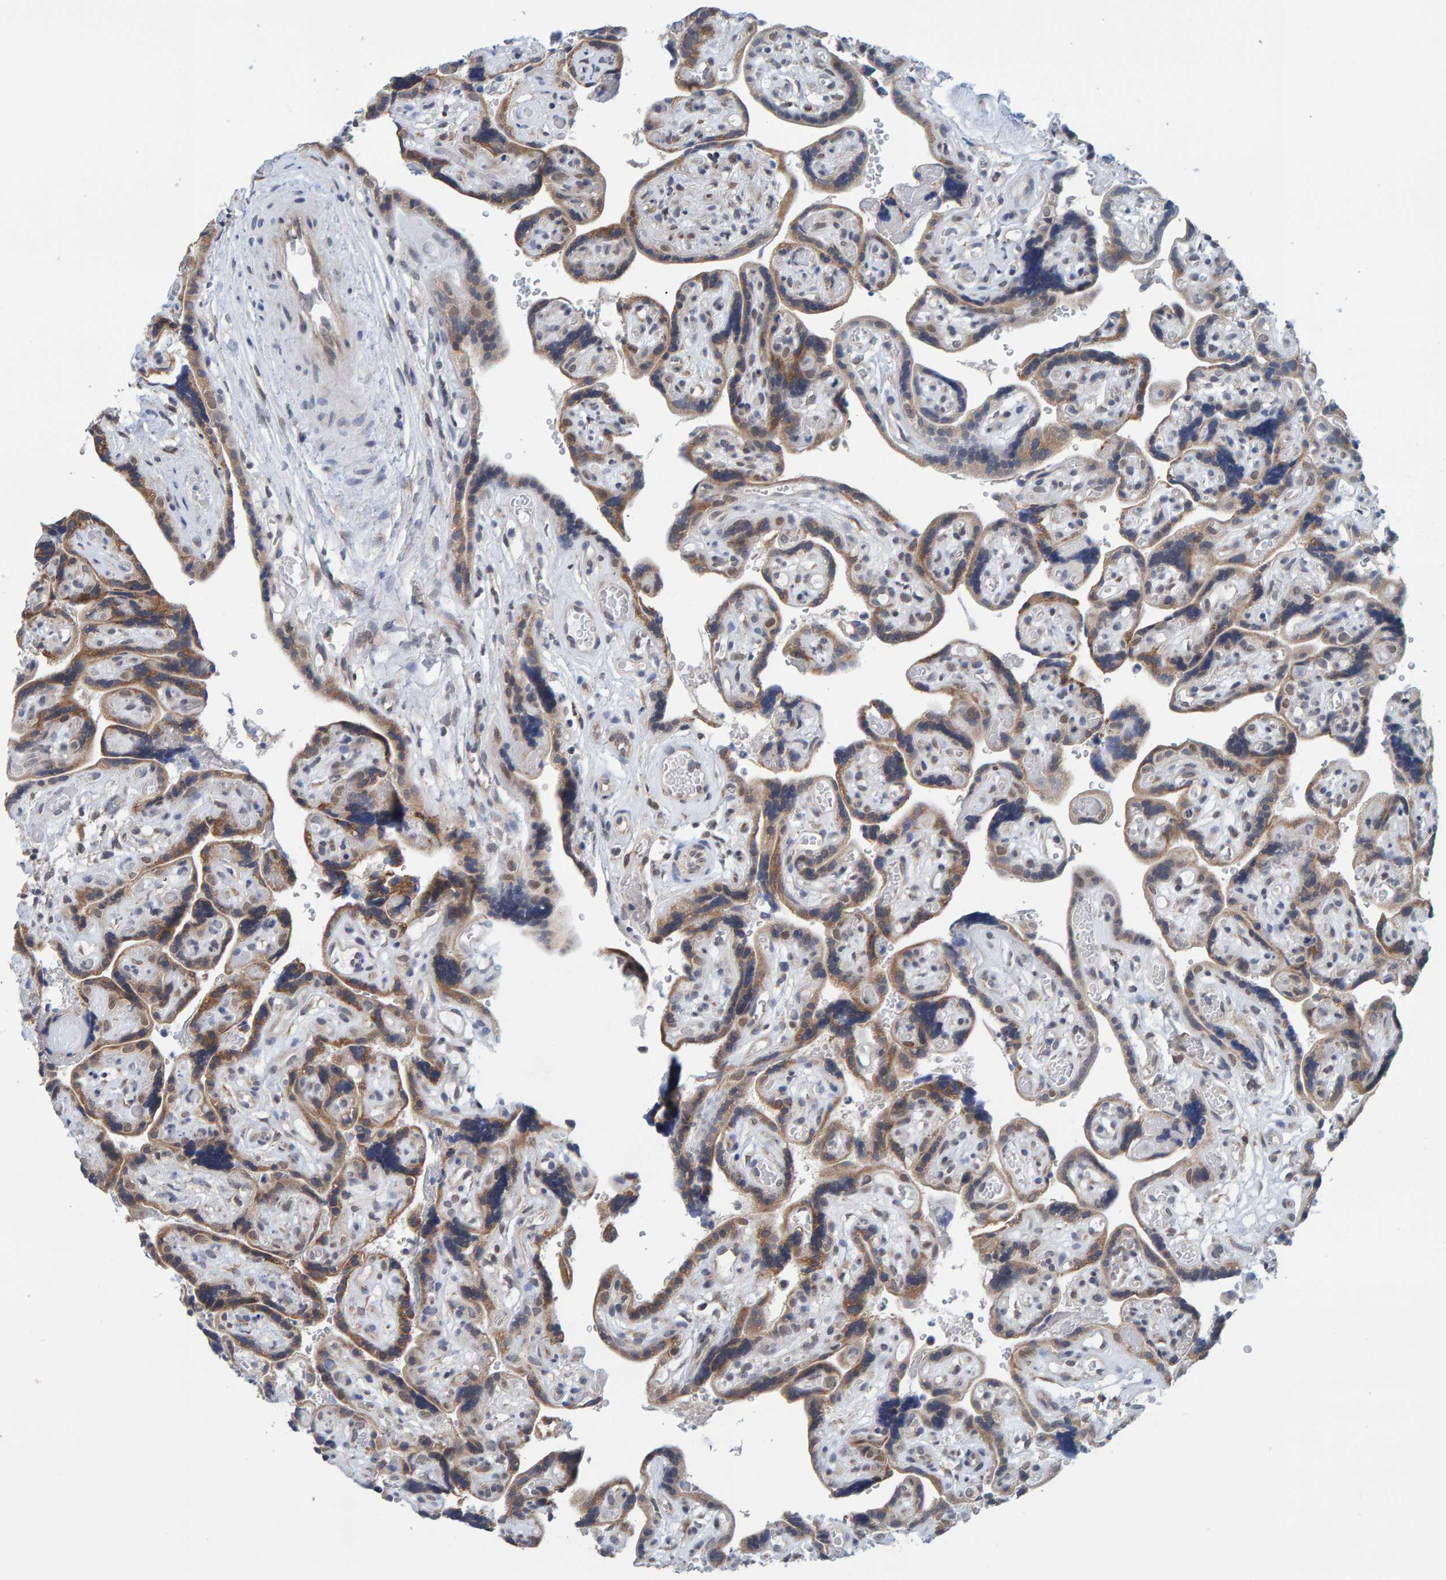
{"staining": {"intensity": "moderate", "quantity": ">75%", "location": "cytoplasmic/membranous,nuclear"}, "tissue": "placenta", "cell_type": "Decidual cells", "image_type": "normal", "snomed": [{"axis": "morphology", "description": "Normal tissue, NOS"}, {"axis": "topography", "description": "Placenta"}], "caption": "A photomicrograph of placenta stained for a protein displays moderate cytoplasmic/membranous,nuclear brown staining in decidual cells. Nuclei are stained in blue.", "gene": "SCRN2", "patient": {"sex": "female", "age": 30}}